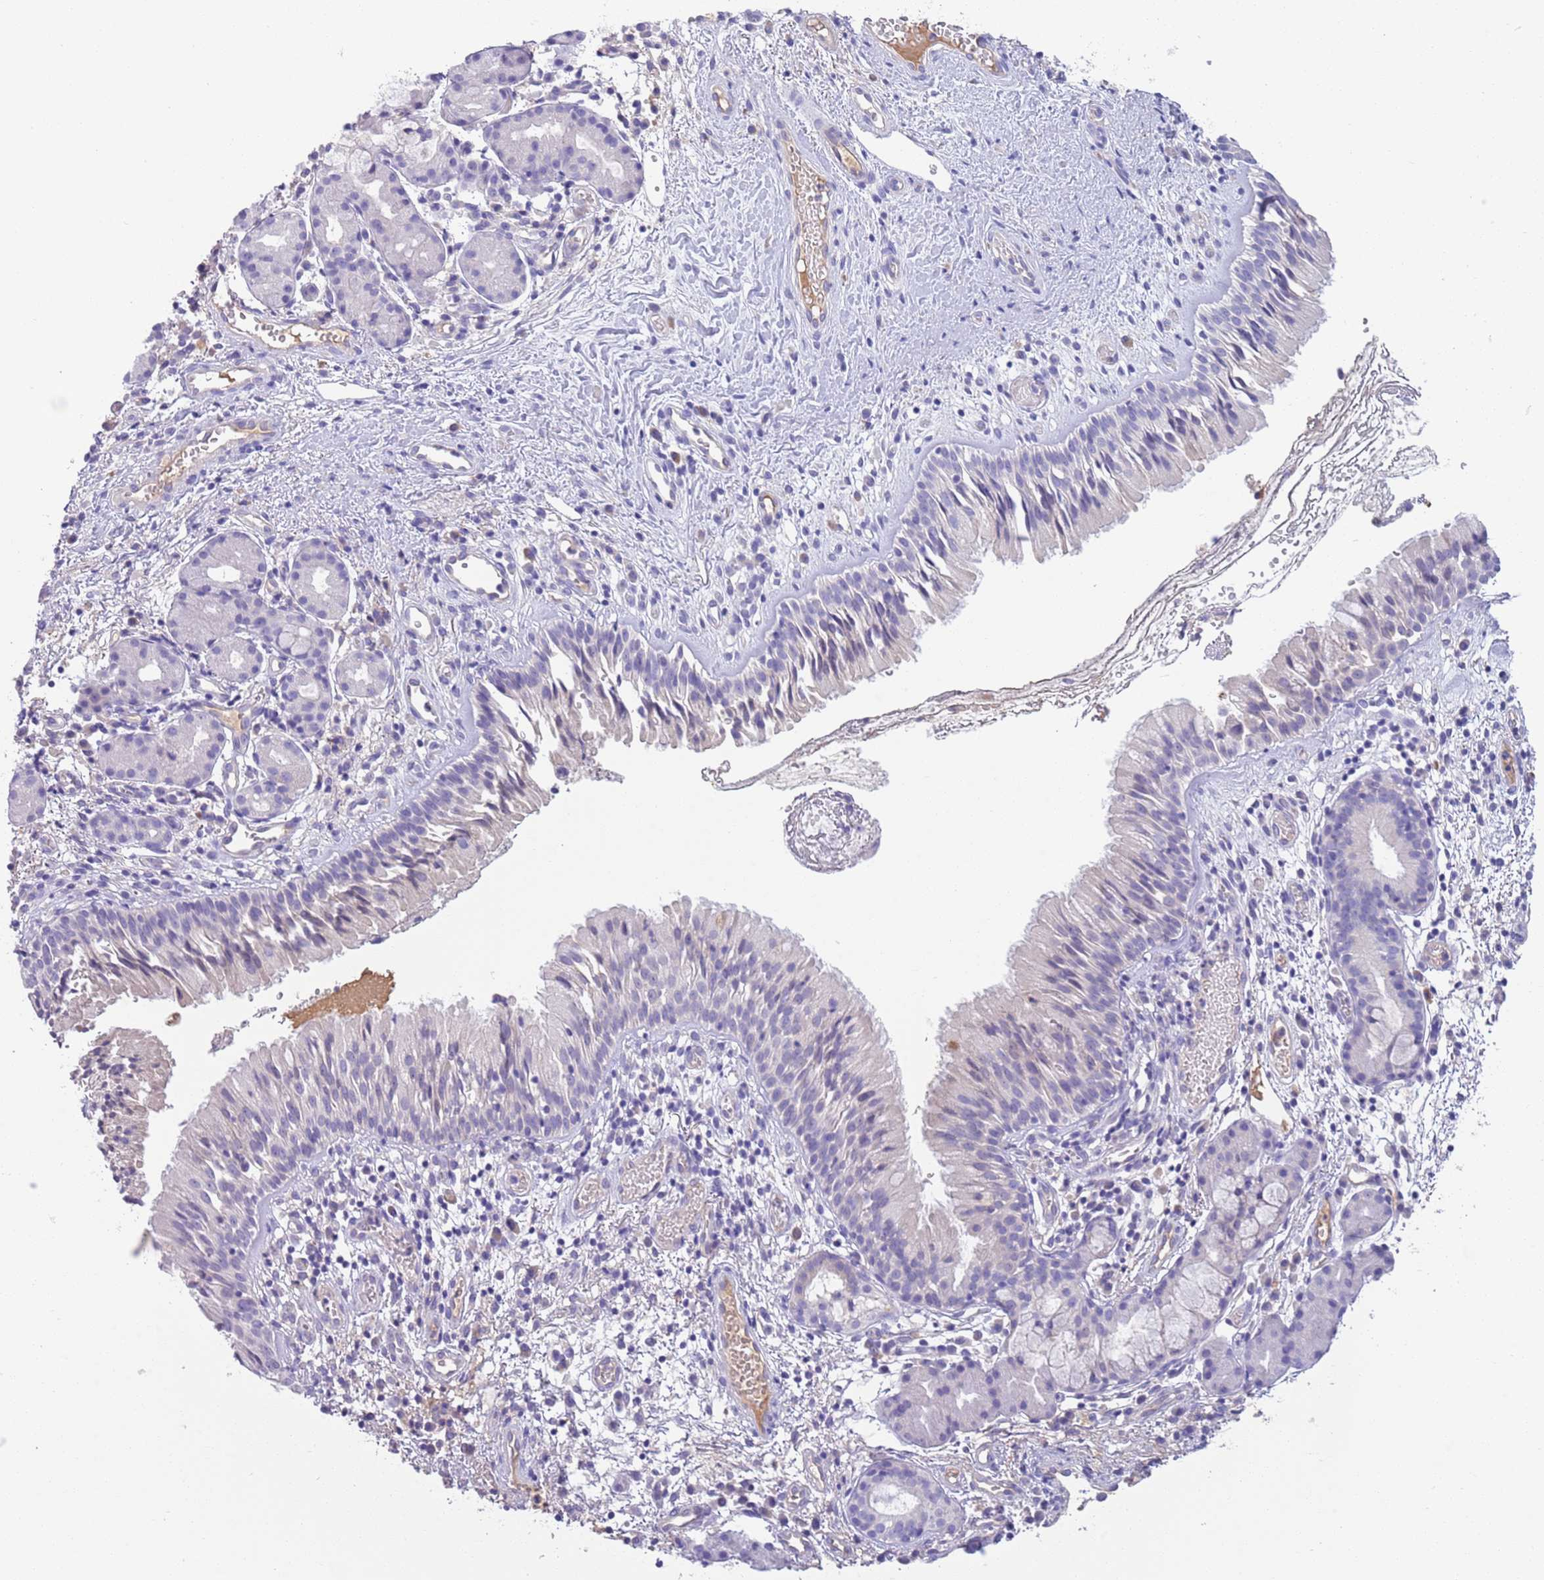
{"staining": {"intensity": "negative", "quantity": "none", "location": "none"}, "tissue": "nasopharynx", "cell_type": "Respiratory epithelial cells", "image_type": "normal", "snomed": [{"axis": "morphology", "description": "Normal tissue, NOS"}, {"axis": "topography", "description": "Nasopharynx"}], "caption": "Protein analysis of normal nasopharynx reveals no significant expression in respiratory epithelial cells. The staining is performed using DAB (3,3'-diaminobenzidine) brown chromogen with nuclei counter-stained in using hematoxylin.", "gene": "IGFL4", "patient": {"sex": "male", "age": 65}}